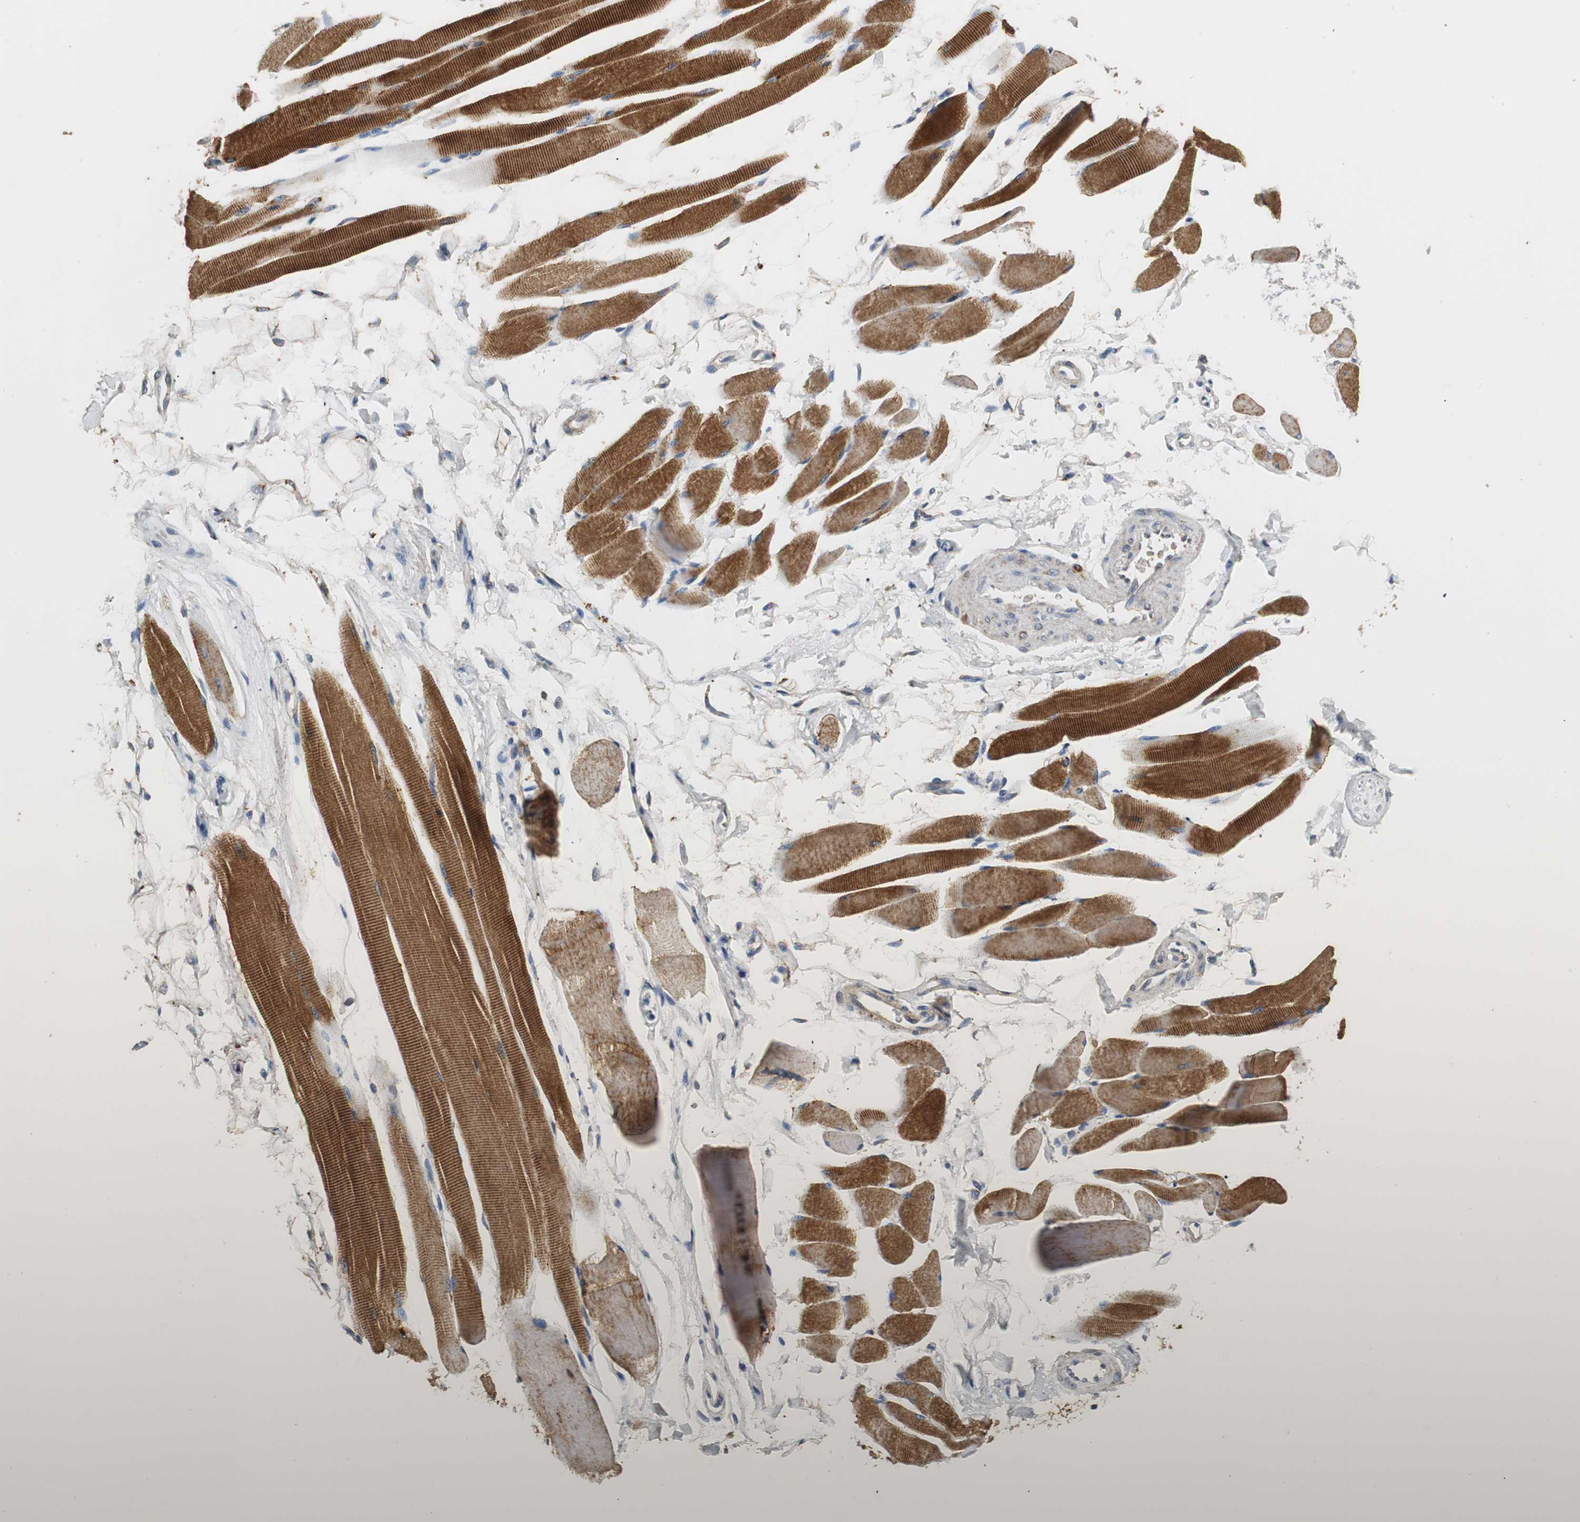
{"staining": {"intensity": "moderate", "quantity": ">75%", "location": "cytoplasmic/membranous"}, "tissue": "skeletal muscle", "cell_type": "Myocytes", "image_type": "normal", "snomed": [{"axis": "morphology", "description": "Normal tissue, NOS"}, {"axis": "topography", "description": "Skeletal muscle"}, {"axis": "topography", "description": "Peripheral nerve tissue"}], "caption": "Myocytes show medium levels of moderate cytoplasmic/membranous expression in approximately >75% of cells in normal human skeletal muscle. (IHC, brightfield microscopy, high magnification).", "gene": "NNT", "patient": {"sex": "female", "age": 84}}